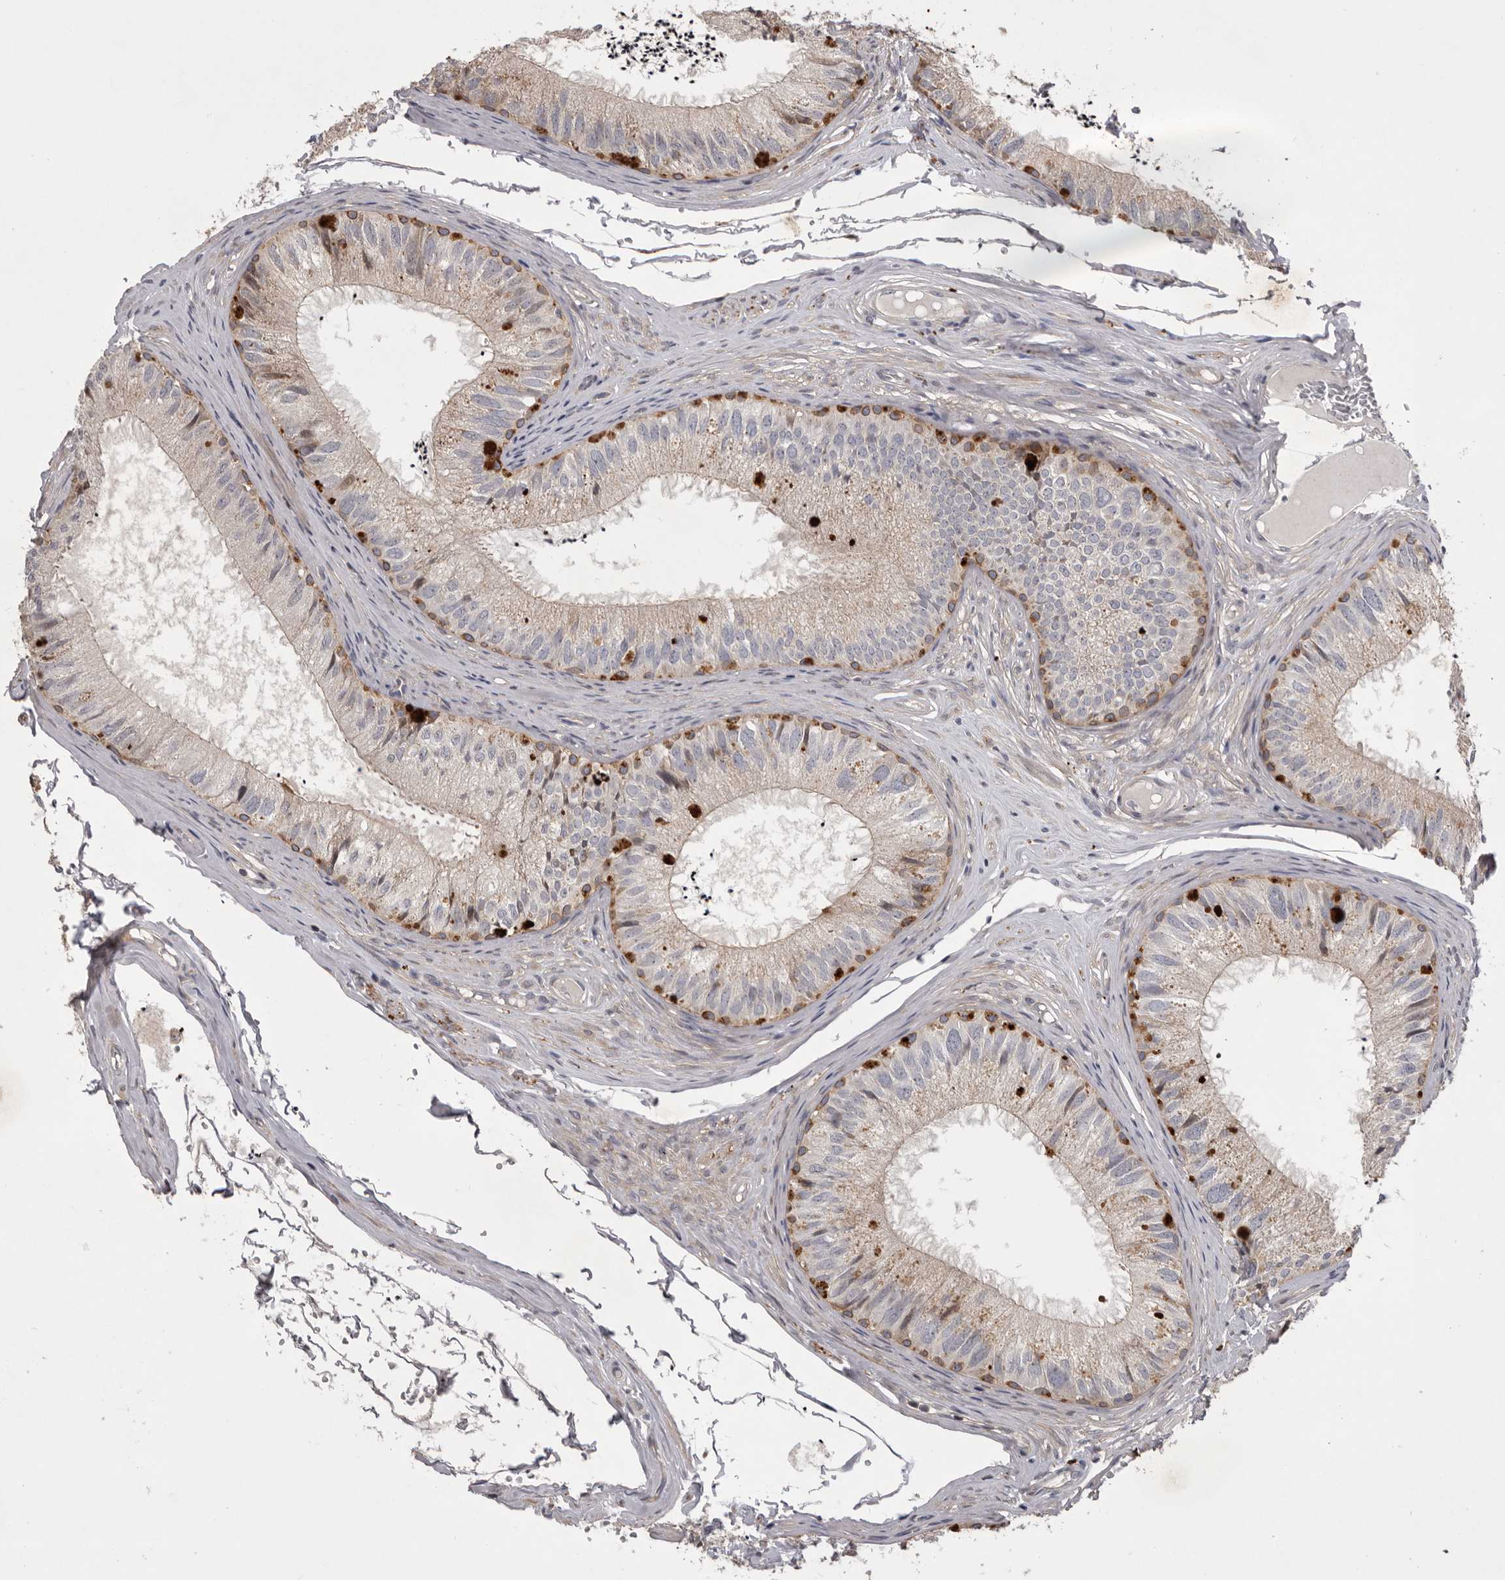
{"staining": {"intensity": "moderate", "quantity": "<25%", "location": "cytoplasmic/membranous"}, "tissue": "epididymis", "cell_type": "Glandular cells", "image_type": "normal", "snomed": [{"axis": "morphology", "description": "Normal tissue, NOS"}, {"axis": "topography", "description": "Epididymis"}], "caption": "Immunohistochemistry (IHC) of normal human epididymis reveals low levels of moderate cytoplasmic/membranous staining in approximately <25% of glandular cells.", "gene": "WDR47", "patient": {"sex": "male", "age": 79}}